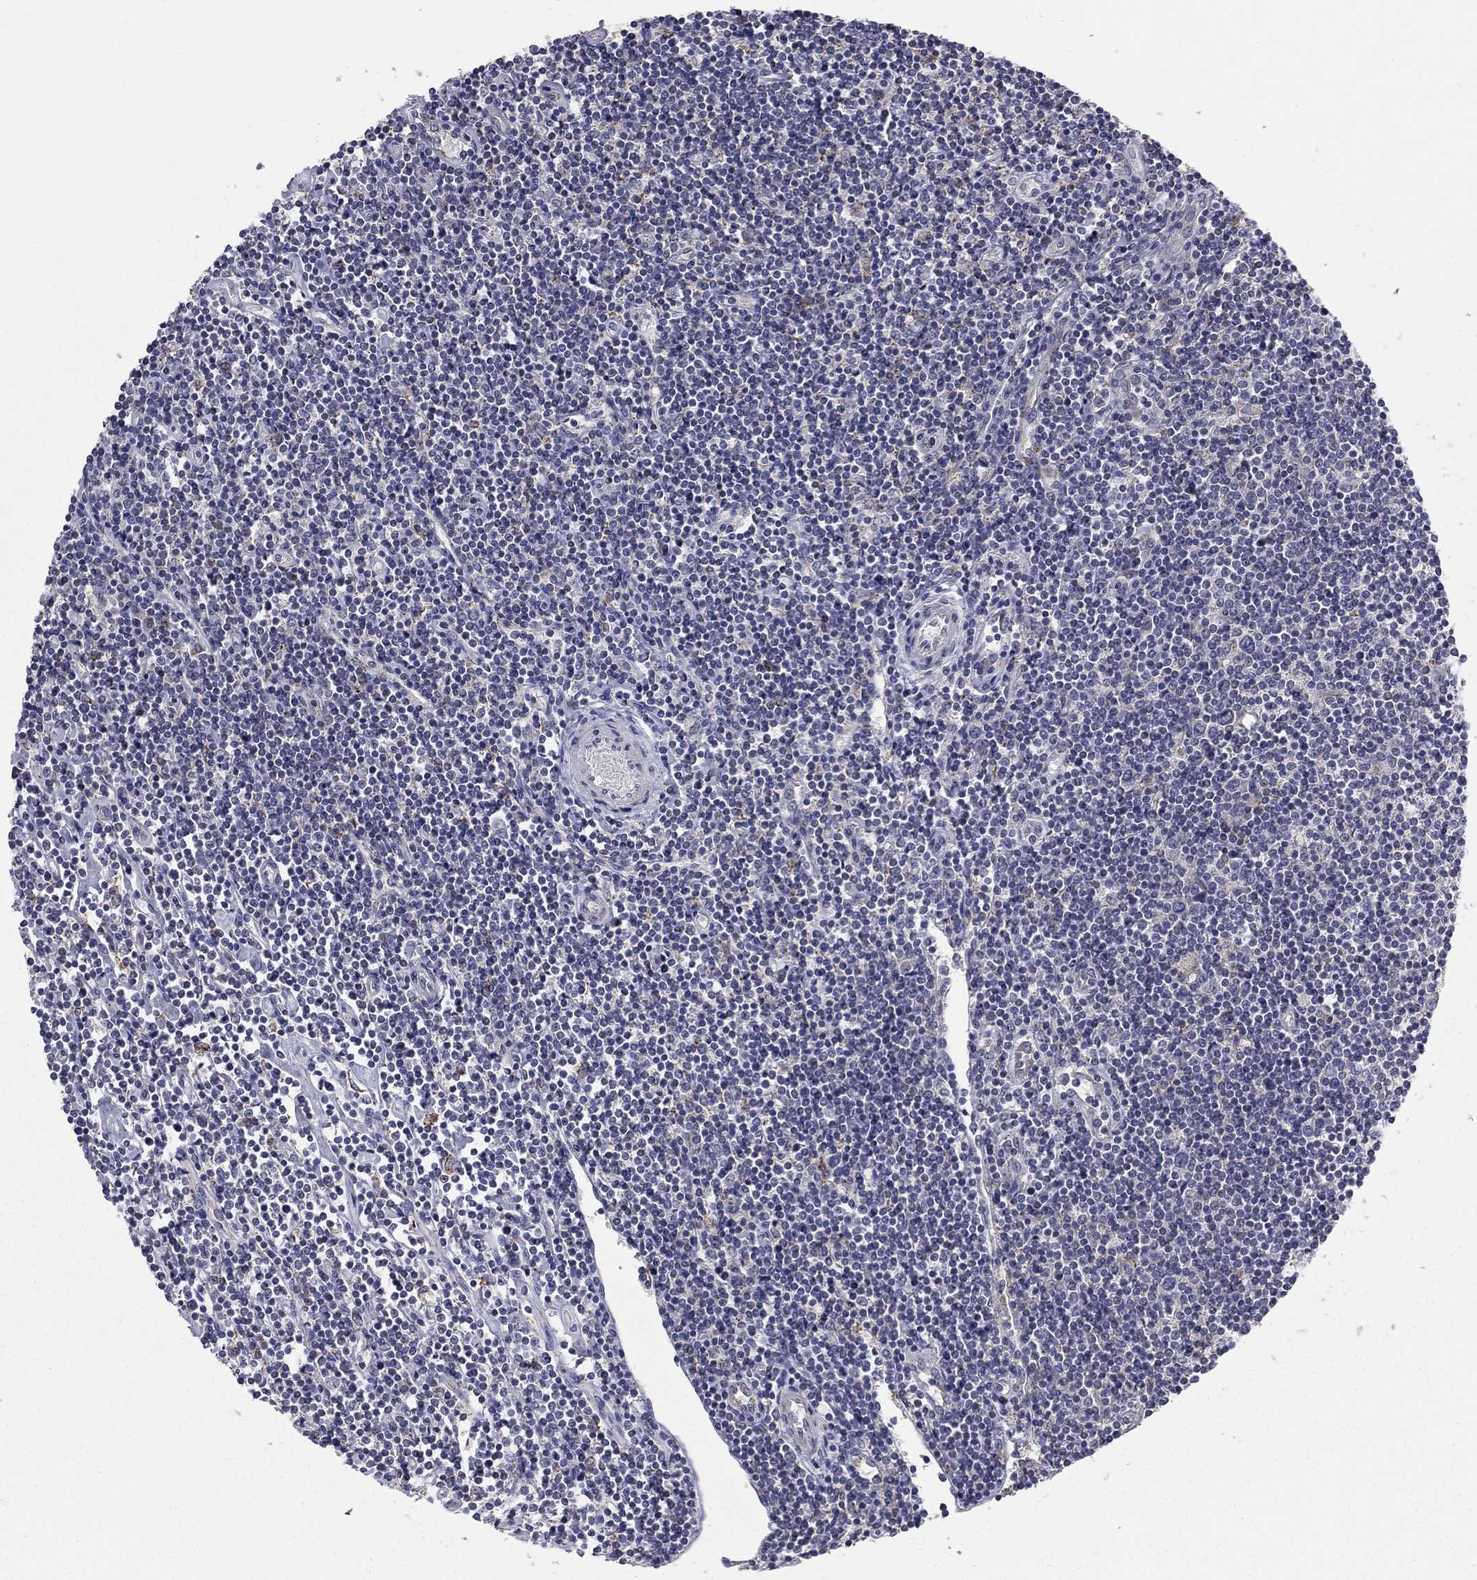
{"staining": {"intensity": "negative", "quantity": "none", "location": "none"}, "tissue": "lymphoma", "cell_type": "Tumor cells", "image_type": "cancer", "snomed": [{"axis": "morphology", "description": "Hodgkin's disease, NOS"}, {"axis": "topography", "description": "Lymph node"}], "caption": "This histopathology image is of Hodgkin's disease stained with immunohistochemistry (IHC) to label a protein in brown with the nuclei are counter-stained blue. There is no staining in tumor cells.", "gene": "SEPTIN3", "patient": {"sex": "male", "age": 40}}